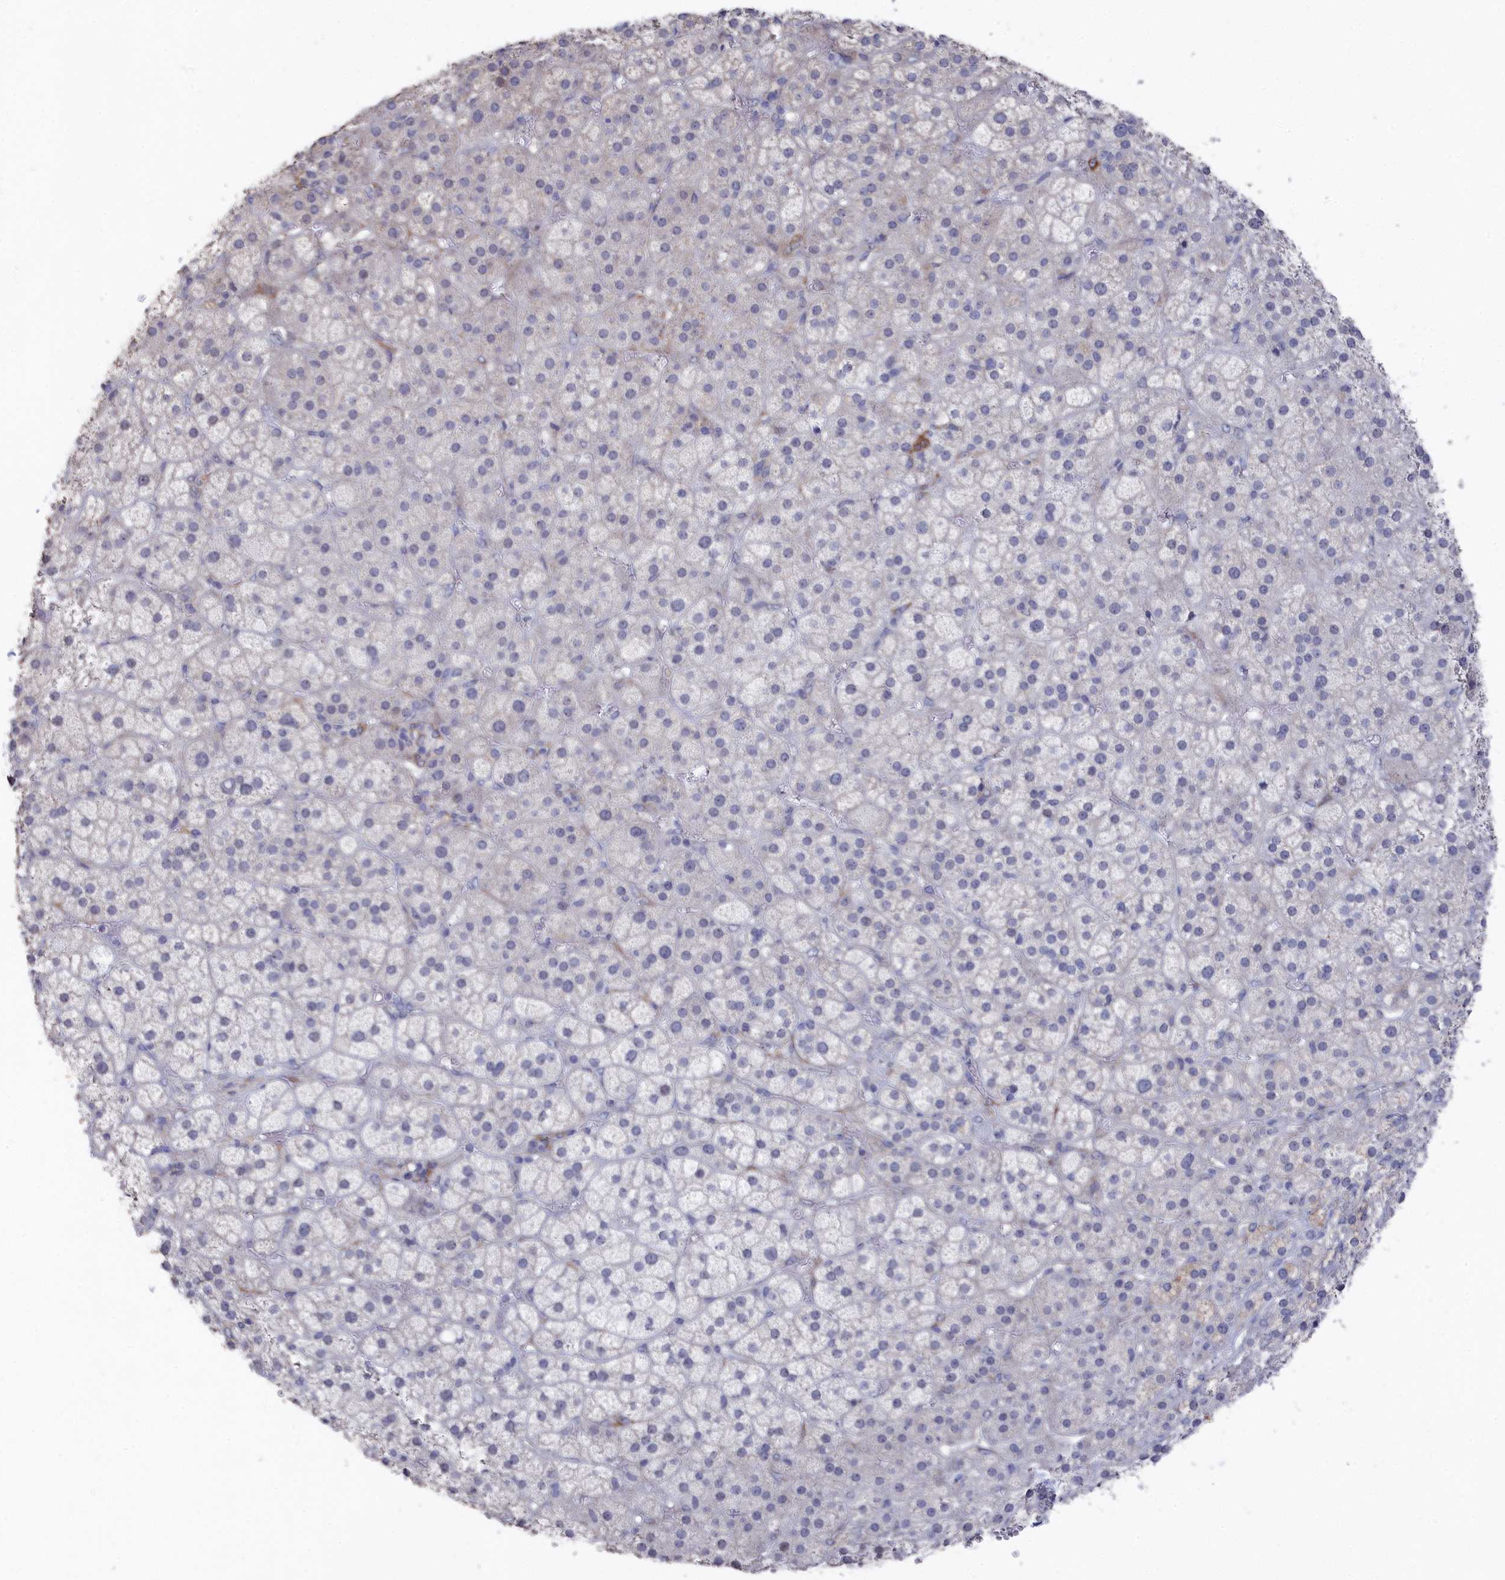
{"staining": {"intensity": "negative", "quantity": "none", "location": "none"}, "tissue": "adrenal gland", "cell_type": "Glandular cells", "image_type": "normal", "snomed": [{"axis": "morphology", "description": "Normal tissue, NOS"}, {"axis": "topography", "description": "Adrenal gland"}], "caption": "The histopathology image shows no significant positivity in glandular cells of adrenal gland. The staining was performed using DAB (3,3'-diaminobenzidine) to visualize the protein expression in brown, while the nuclei were stained in blue with hematoxylin (Magnification: 20x).", "gene": "SEMG2", "patient": {"sex": "female", "age": 70}}